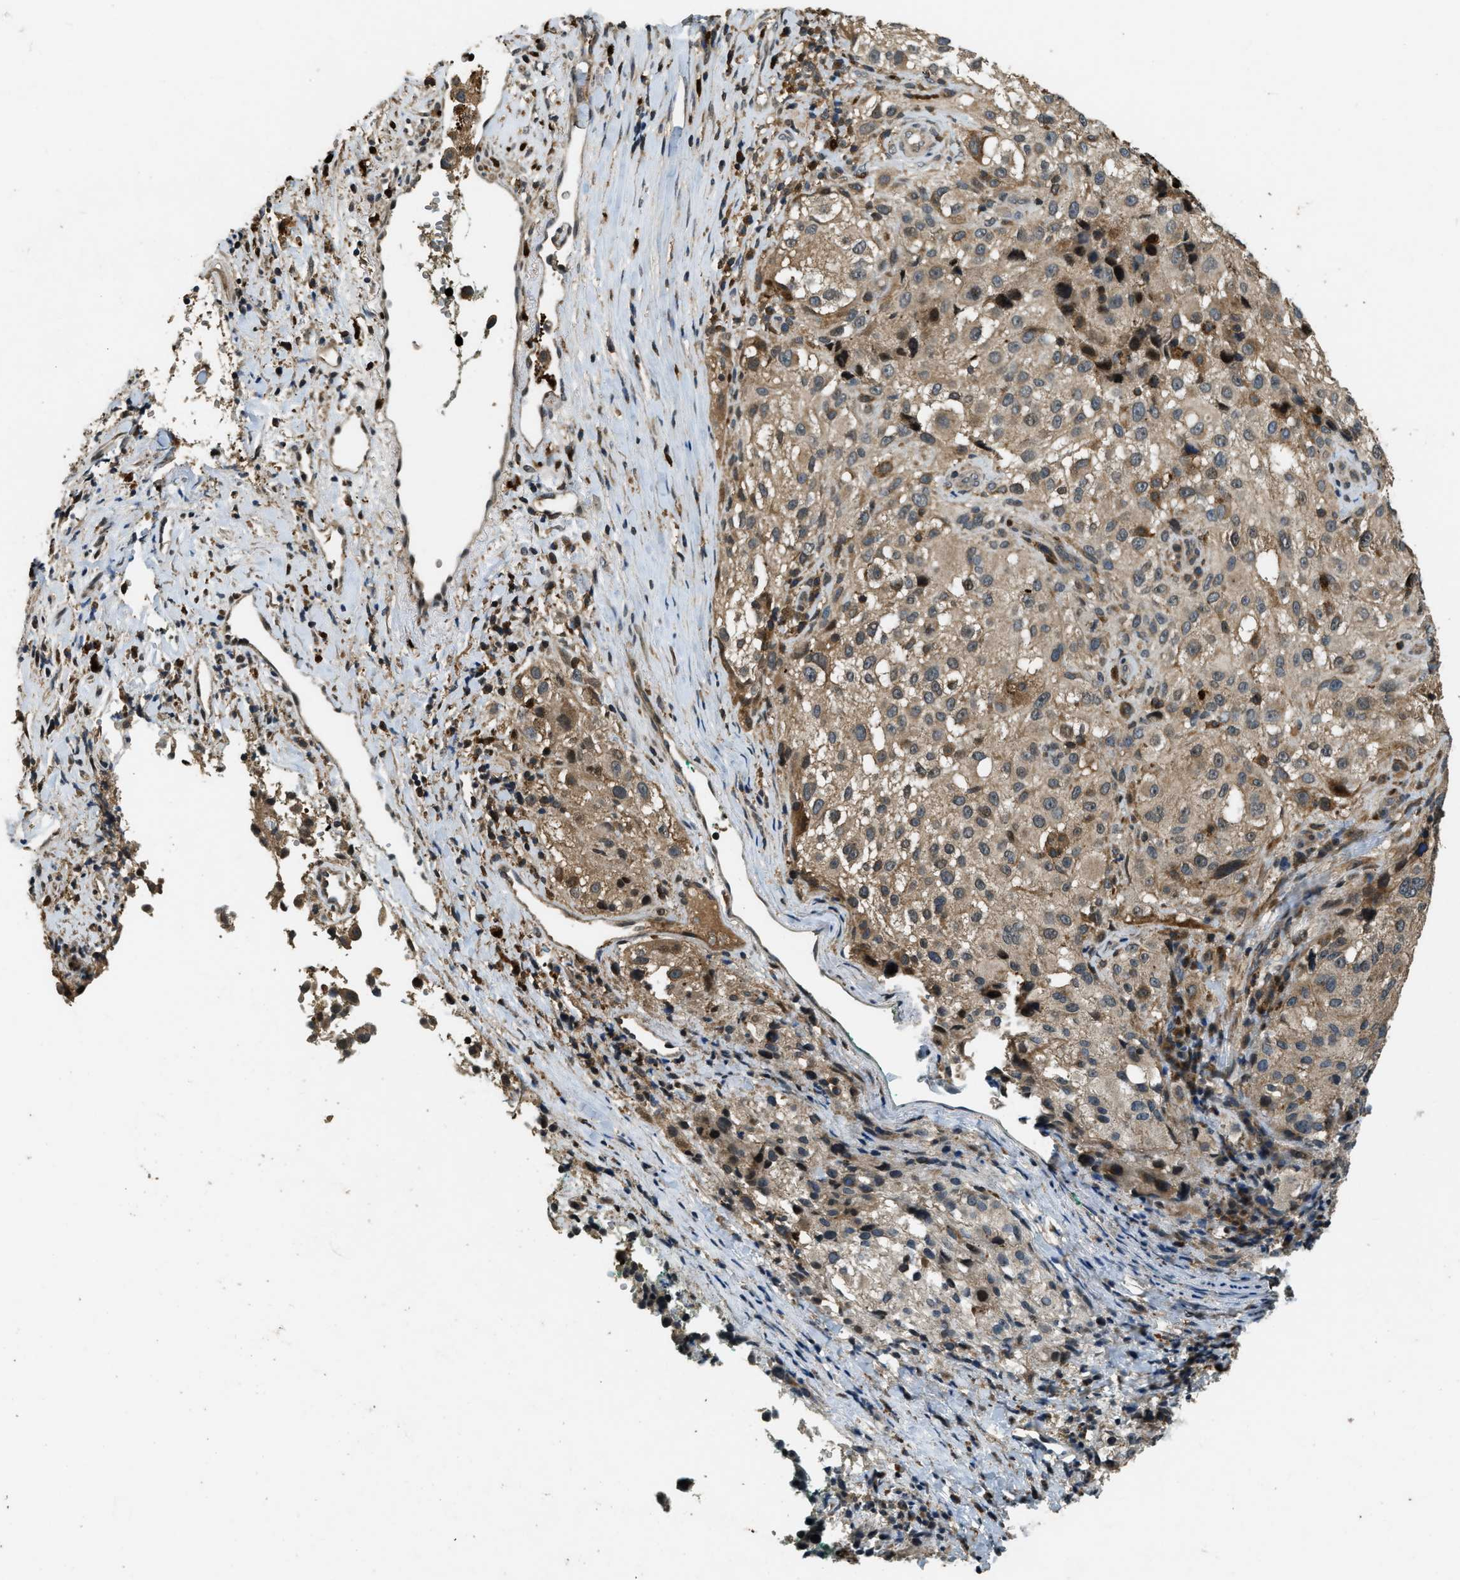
{"staining": {"intensity": "moderate", "quantity": ">75%", "location": "cytoplasmic/membranous"}, "tissue": "melanoma", "cell_type": "Tumor cells", "image_type": "cancer", "snomed": [{"axis": "morphology", "description": "Necrosis, NOS"}, {"axis": "morphology", "description": "Malignant melanoma, NOS"}, {"axis": "topography", "description": "Skin"}], "caption": "This histopathology image exhibits immunohistochemistry (IHC) staining of melanoma, with medium moderate cytoplasmic/membranous expression in about >75% of tumor cells.", "gene": "RNF141", "patient": {"sex": "female", "age": 87}}